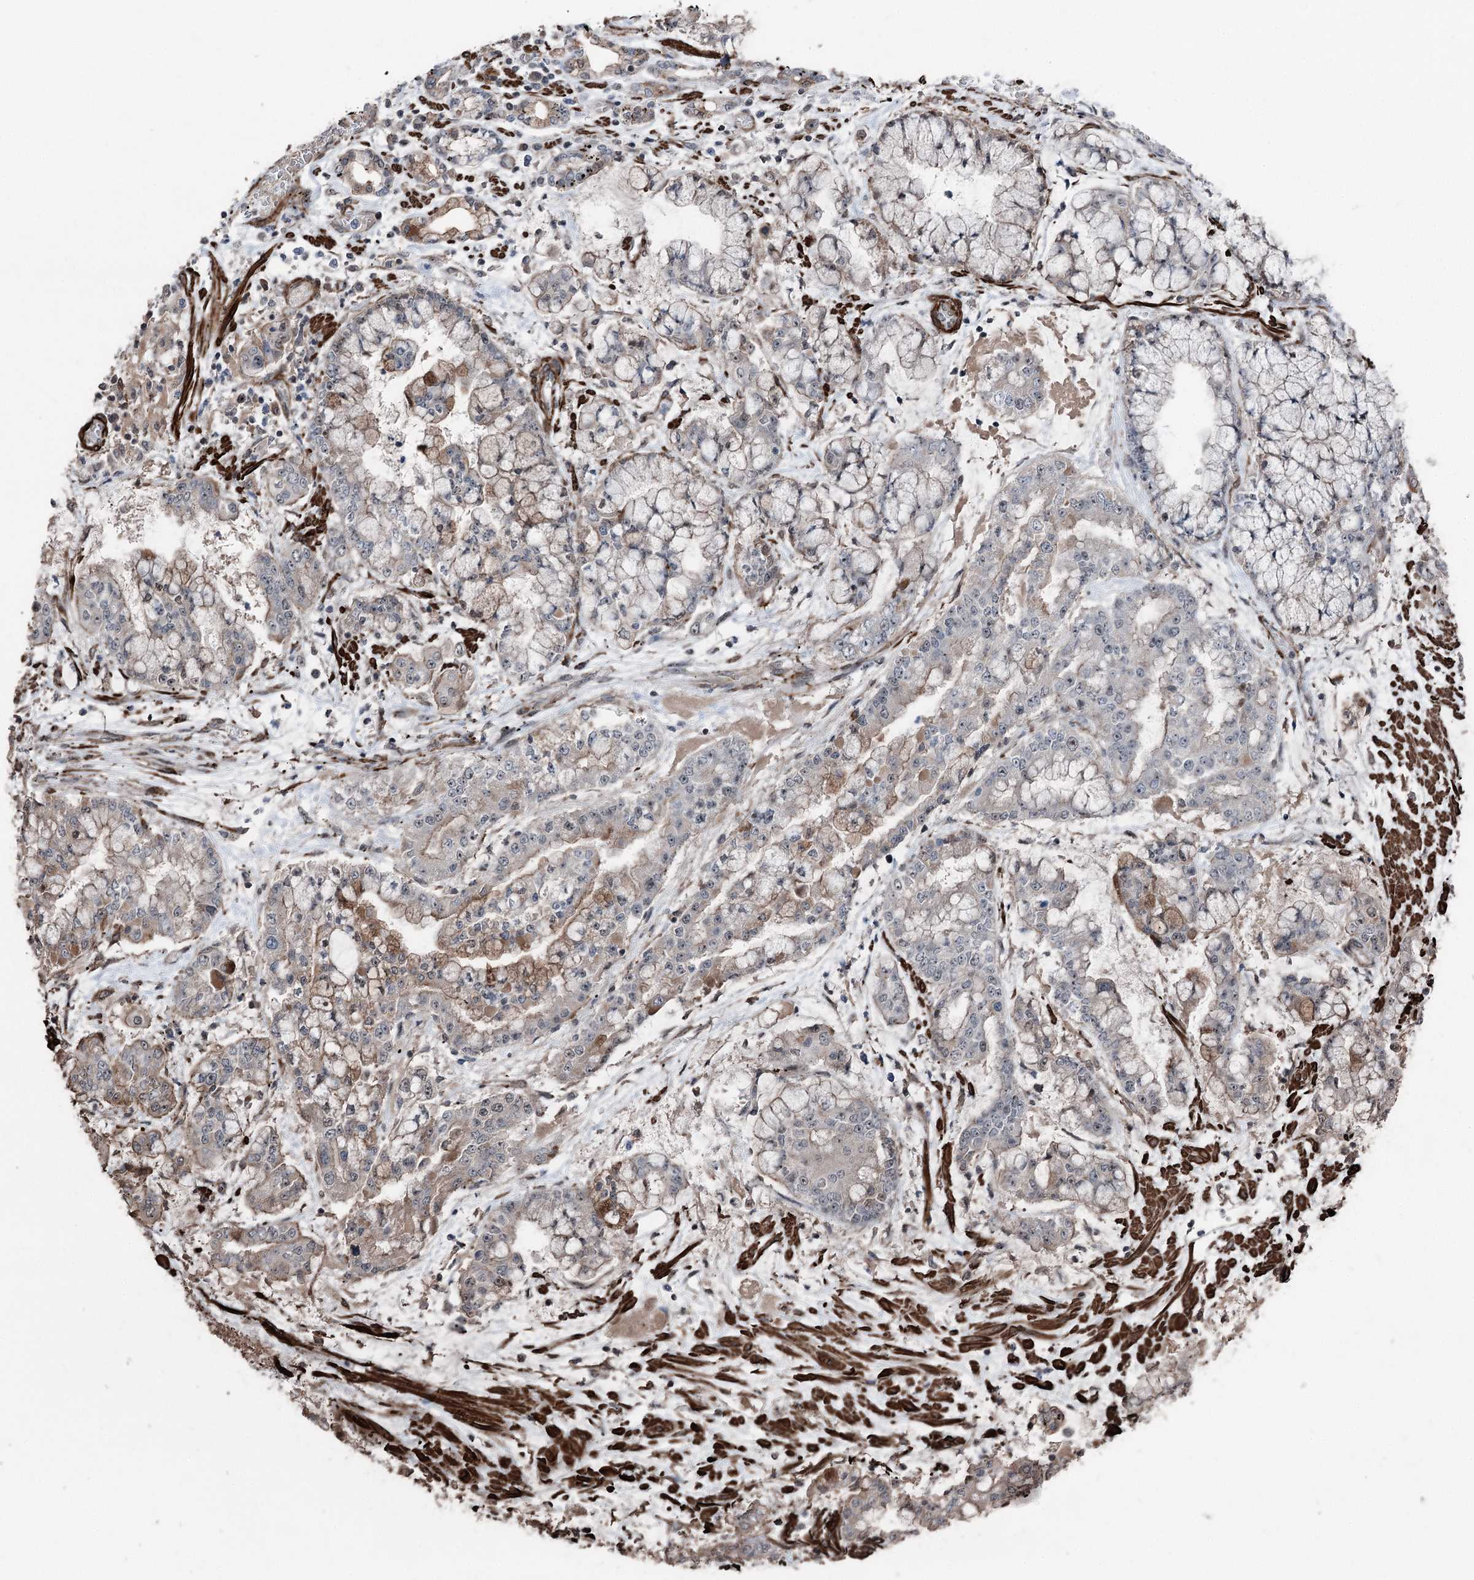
{"staining": {"intensity": "moderate", "quantity": "25%-75%", "location": "cytoplasmic/membranous"}, "tissue": "stomach cancer", "cell_type": "Tumor cells", "image_type": "cancer", "snomed": [{"axis": "morphology", "description": "Normal tissue, NOS"}, {"axis": "morphology", "description": "Adenocarcinoma, NOS"}, {"axis": "topography", "description": "Stomach, upper"}, {"axis": "topography", "description": "Stomach"}], "caption": "High-magnification brightfield microscopy of stomach cancer stained with DAB (brown) and counterstained with hematoxylin (blue). tumor cells exhibit moderate cytoplasmic/membranous positivity is present in approximately25%-75% of cells. The staining was performed using DAB (3,3'-diaminobenzidine), with brown indicating positive protein expression. Nuclei are stained blue with hematoxylin.", "gene": "CCDC82", "patient": {"sex": "male", "age": 76}}